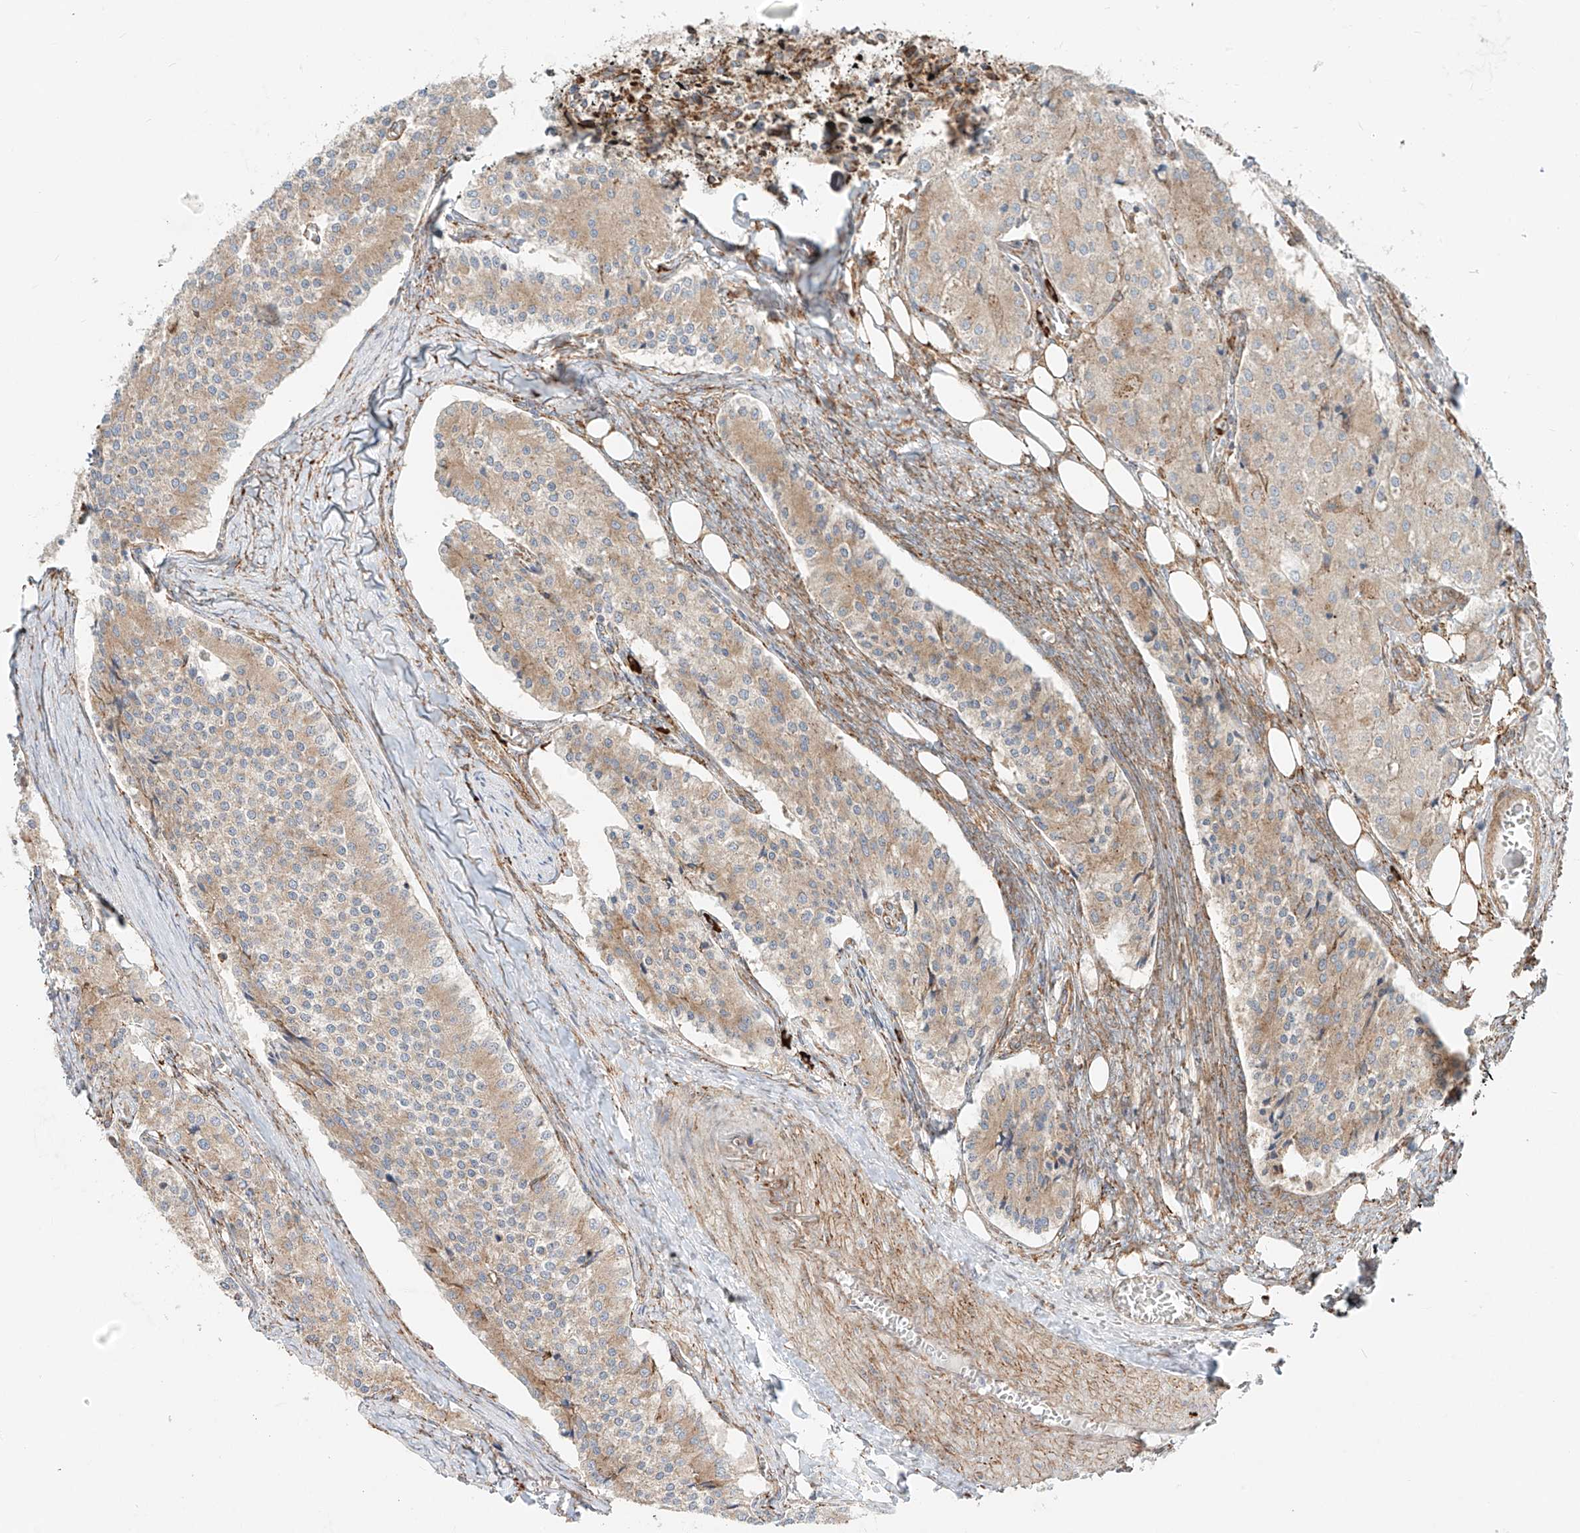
{"staining": {"intensity": "weak", "quantity": ">75%", "location": "cytoplasmic/membranous"}, "tissue": "carcinoid", "cell_type": "Tumor cells", "image_type": "cancer", "snomed": [{"axis": "morphology", "description": "Carcinoid, malignant, NOS"}, {"axis": "topography", "description": "Colon"}], "caption": "Carcinoid stained for a protein (brown) shows weak cytoplasmic/membranous positive positivity in about >75% of tumor cells.", "gene": "EIPR1", "patient": {"sex": "female", "age": 52}}